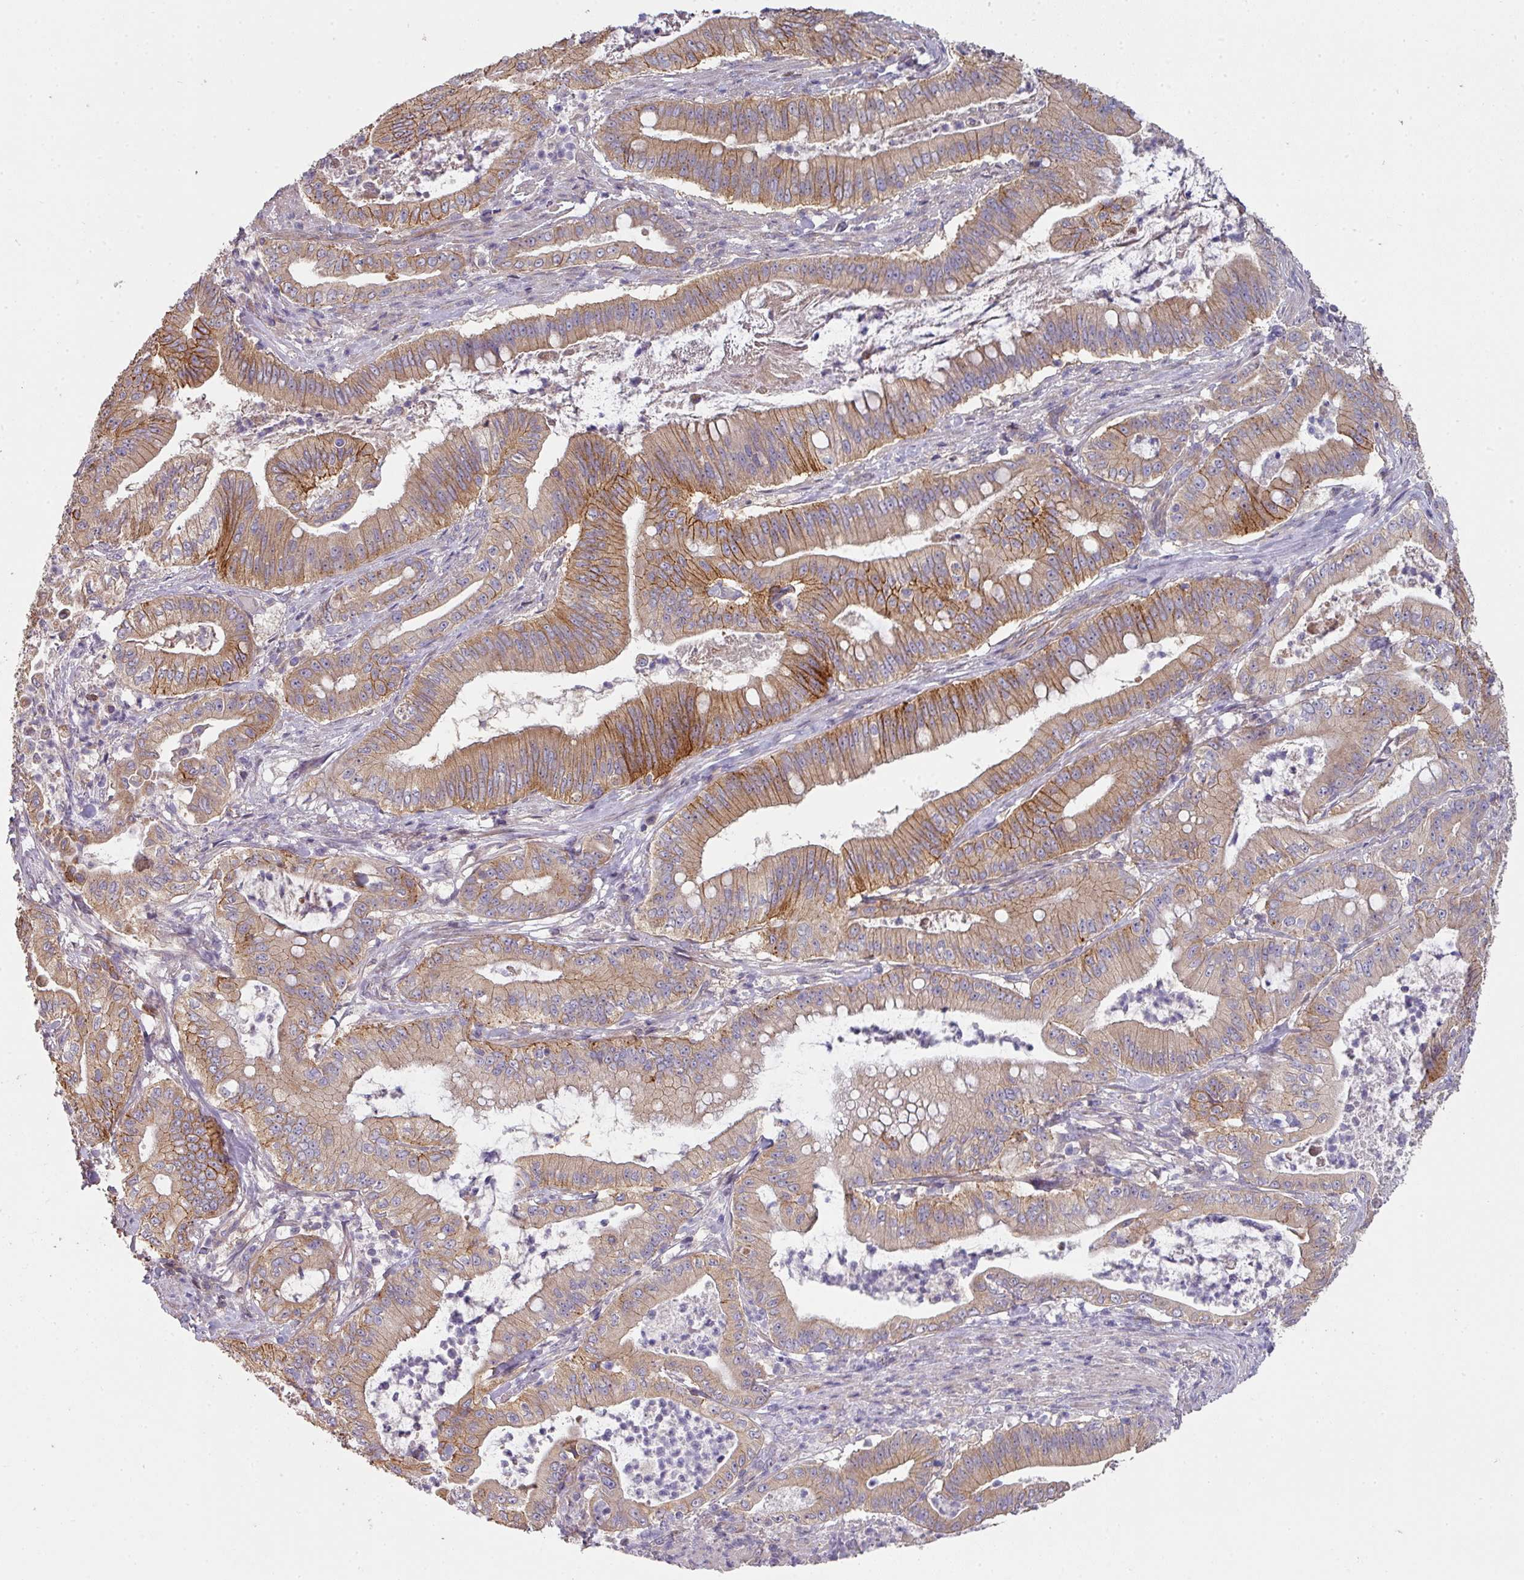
{"staining": {"intensity": "moderate", "quantity": ">75%", "location": "cytoplasmic/membranous"}, "tissue": "pancreatic cancer", "cell_type": "Tumor cells", "image_type": "cancer", "snomed": [{"axis": "morphology", "description": "Adenocarcinoma, NOS"}, {"axis": "topography", "description": "Pancreas"}], "caption": "The micrograph reveals staining of pancreatic cancer, revealing moderate cytoplasmic/membranous protein positivity (brown color) within tumor cells.", "gene": "PCDH1", "patient": {"sex": "male", "age": 71}}